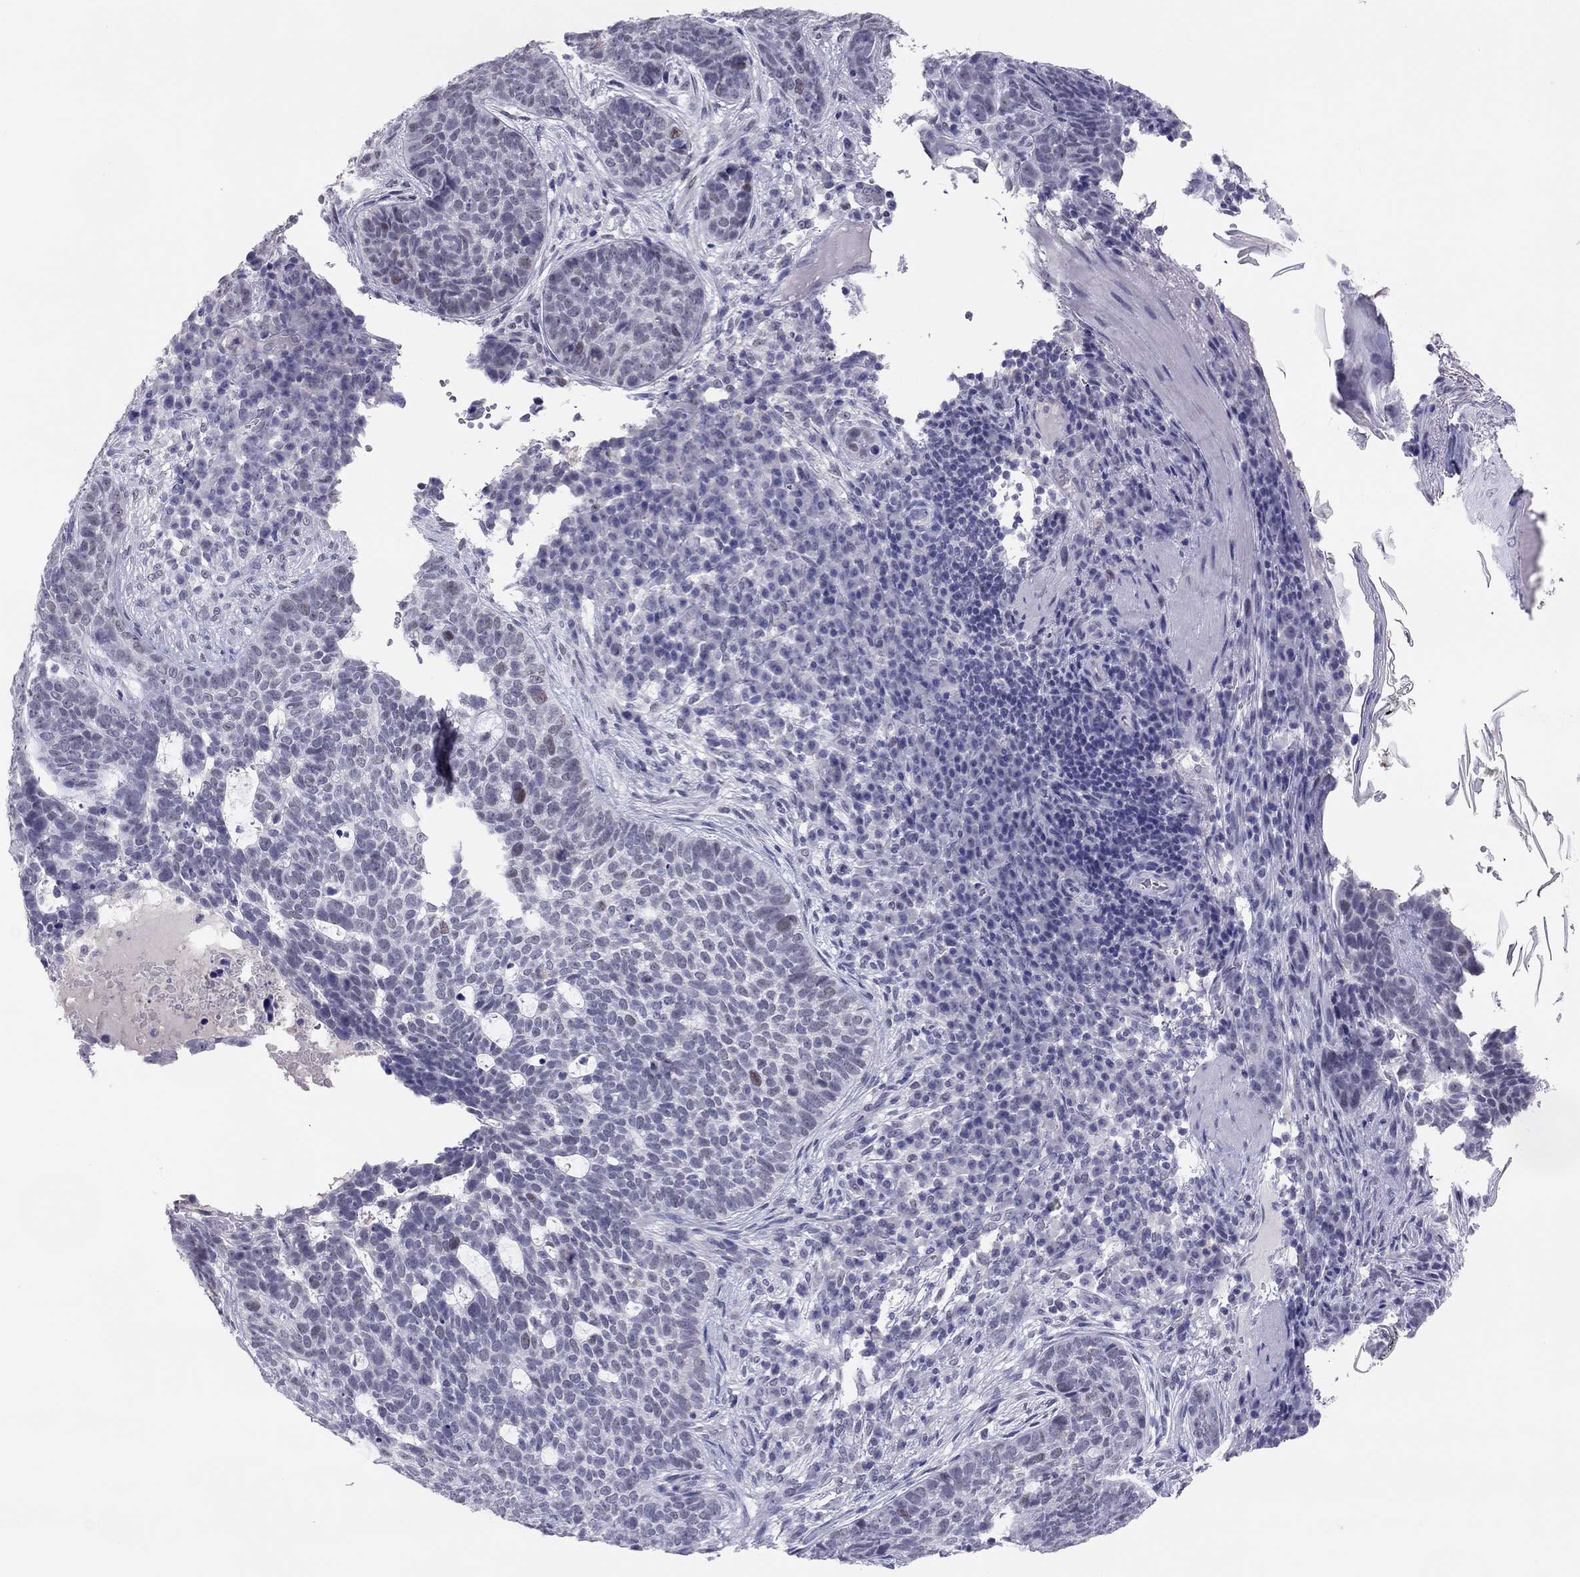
{"staining": {"intensity": "weak", "quantity": "<25%", "location": "nuclear"}, "tissue": "skin cancer", "cell_type": "Tumor cells", "image_type": "cancer", "snomed": [{"axis": "morphology", "description": "Basal cell carcinoma"}, {"axis": "topography", "description": "Skin"}], "caption": "Tumor cells are negative for brown protein staining in skin basal cell carcinoma. (Immunohistochemistry, brightfield microscopy, high magnification).", "gene": "PHOX2A", "patient": {"sex": "female", "age": 69}}